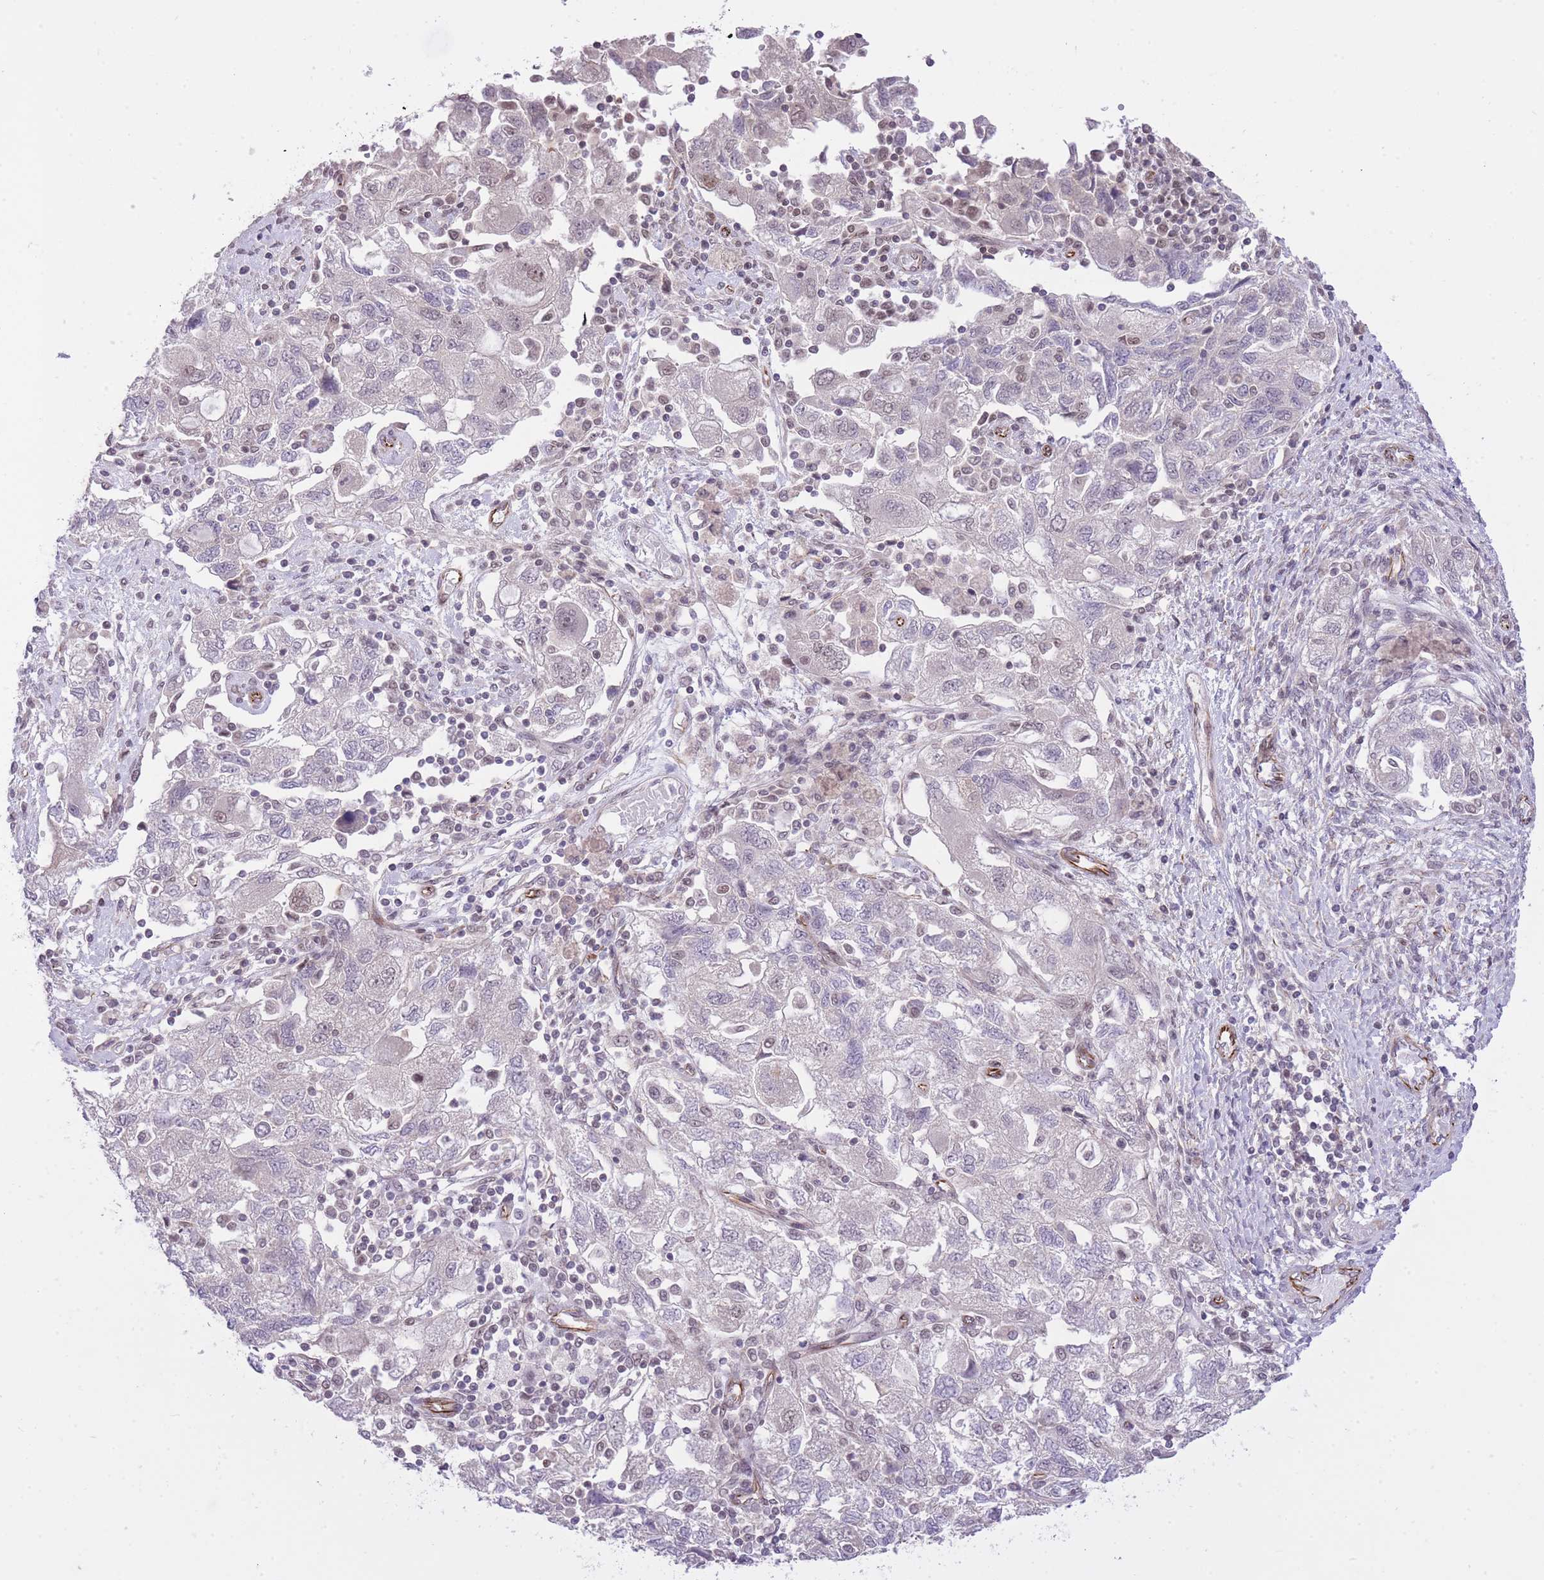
{"staining": {"intensity": "negative", "quantity": "none", "location": "none"}, "tissue": "ovarian cancer", "cell_type": "Tumor cells", "image_type": "cancer", "snomed": [{"axis": "morphology", "description": "Carcinoma, NOS"}, {"axis": "morphology", "description": "Cystadenocarcinoma, serous, NOS"}, {"axis": "topography", "description": "Ovary"}], "caption": "Ovarian cancer (serous cystadenocarcinoma) stained for a protein using IHC exhibits no expression tumor cells.", "gene": "ELL", "patient": {"sex": "female", "age": 69}}